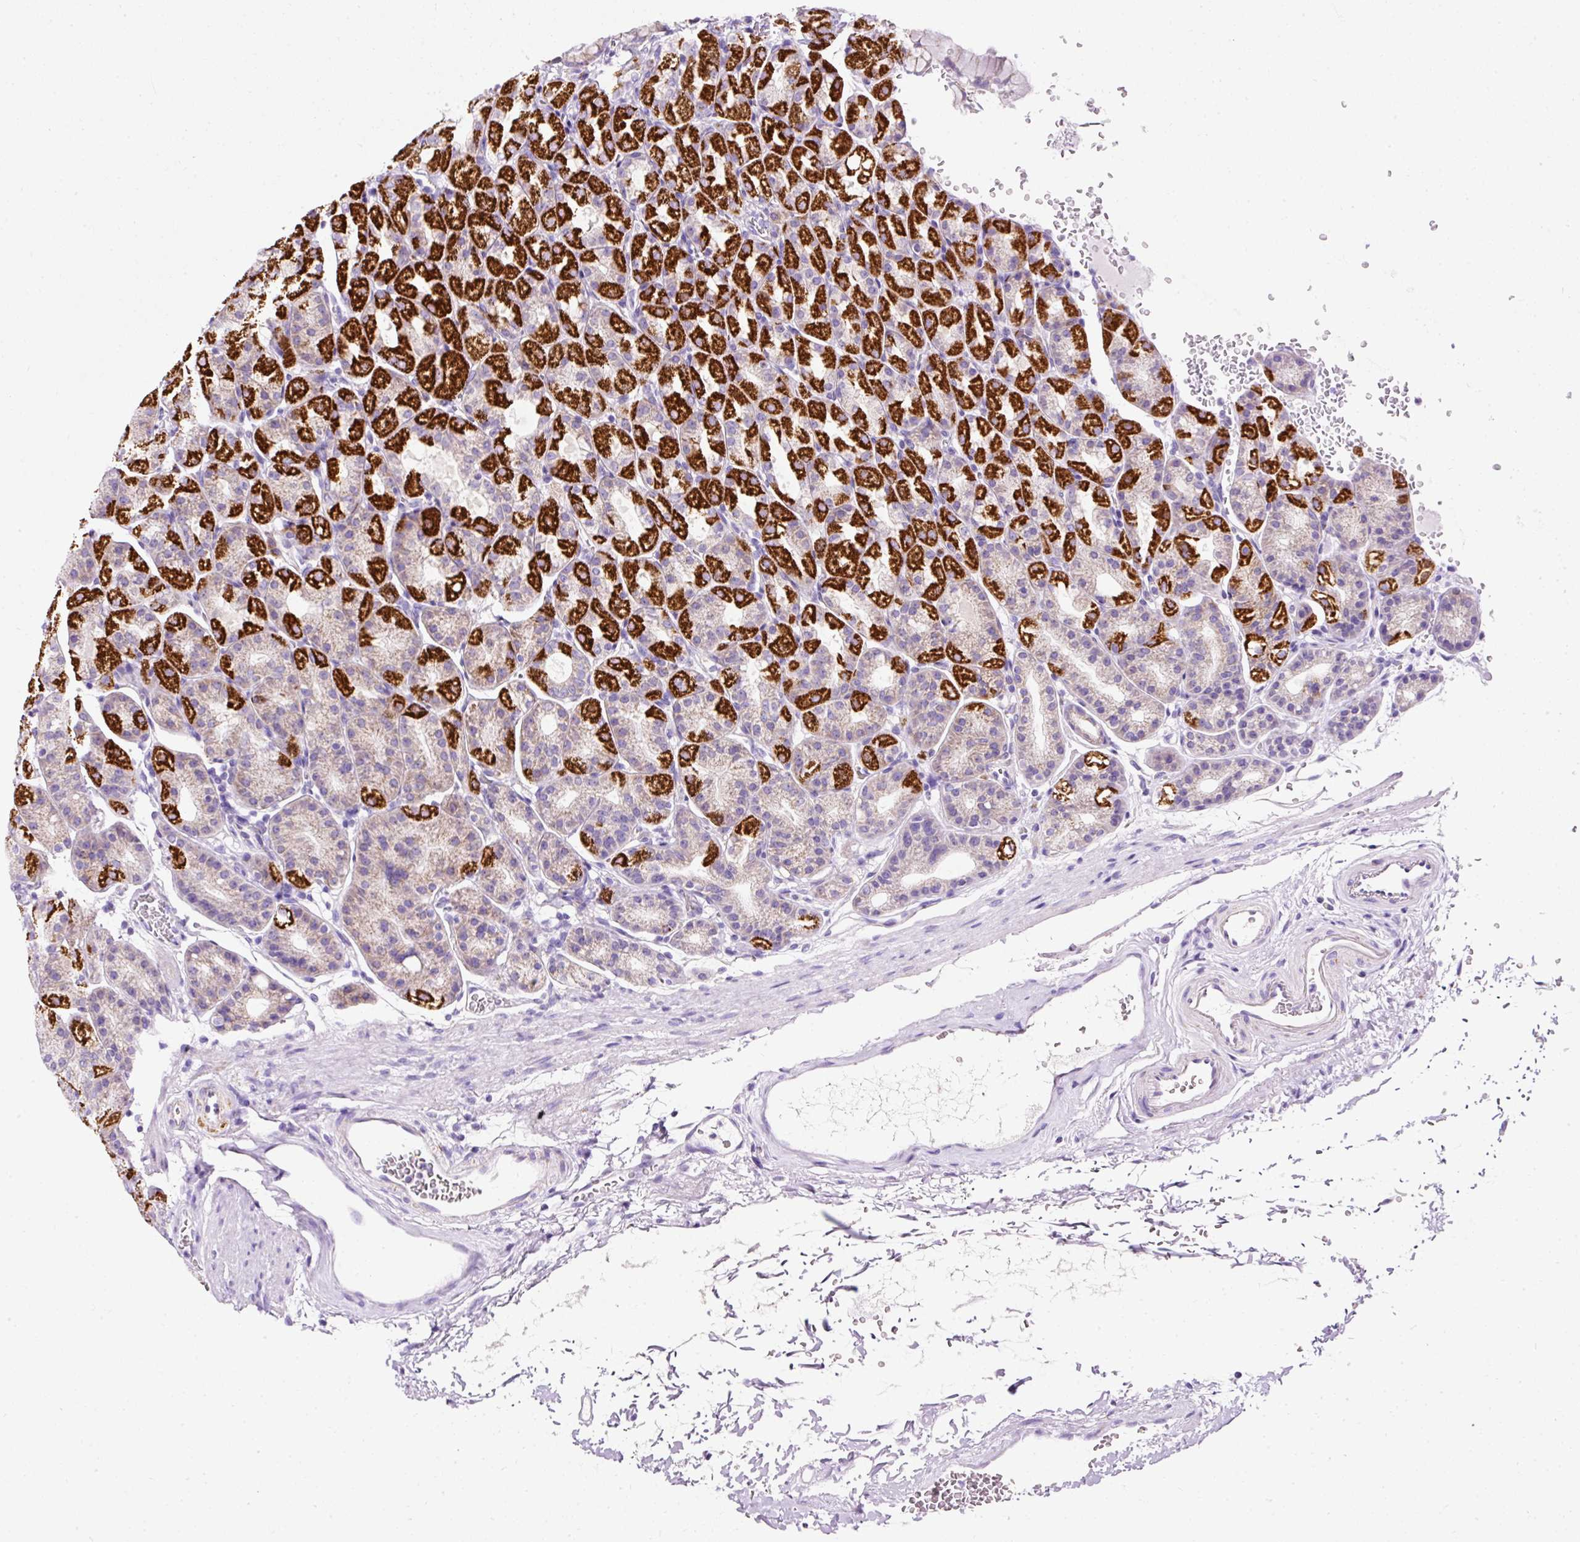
{"staining": {"intensity": "strong", "quantity": ">75%", "location": "cytoplasmic/membranous"}, "tissue": "stomach", "cell_type": "Glandular cells", "image_type": "normal", "snomed": [{"axis": "morphology", "description": "Normal tissue, NOS"}, {"axis": "topography", "description": "Stomach, upper"}], "caption": "This micrograph demonstrates immunohistochemistry staining of normal human stomach, with high strong cytoplasmic/membranous expression in about >75% of glandular cells.", "gene": "PLPP2", "patient": {"sex": "female", "age": 81}}